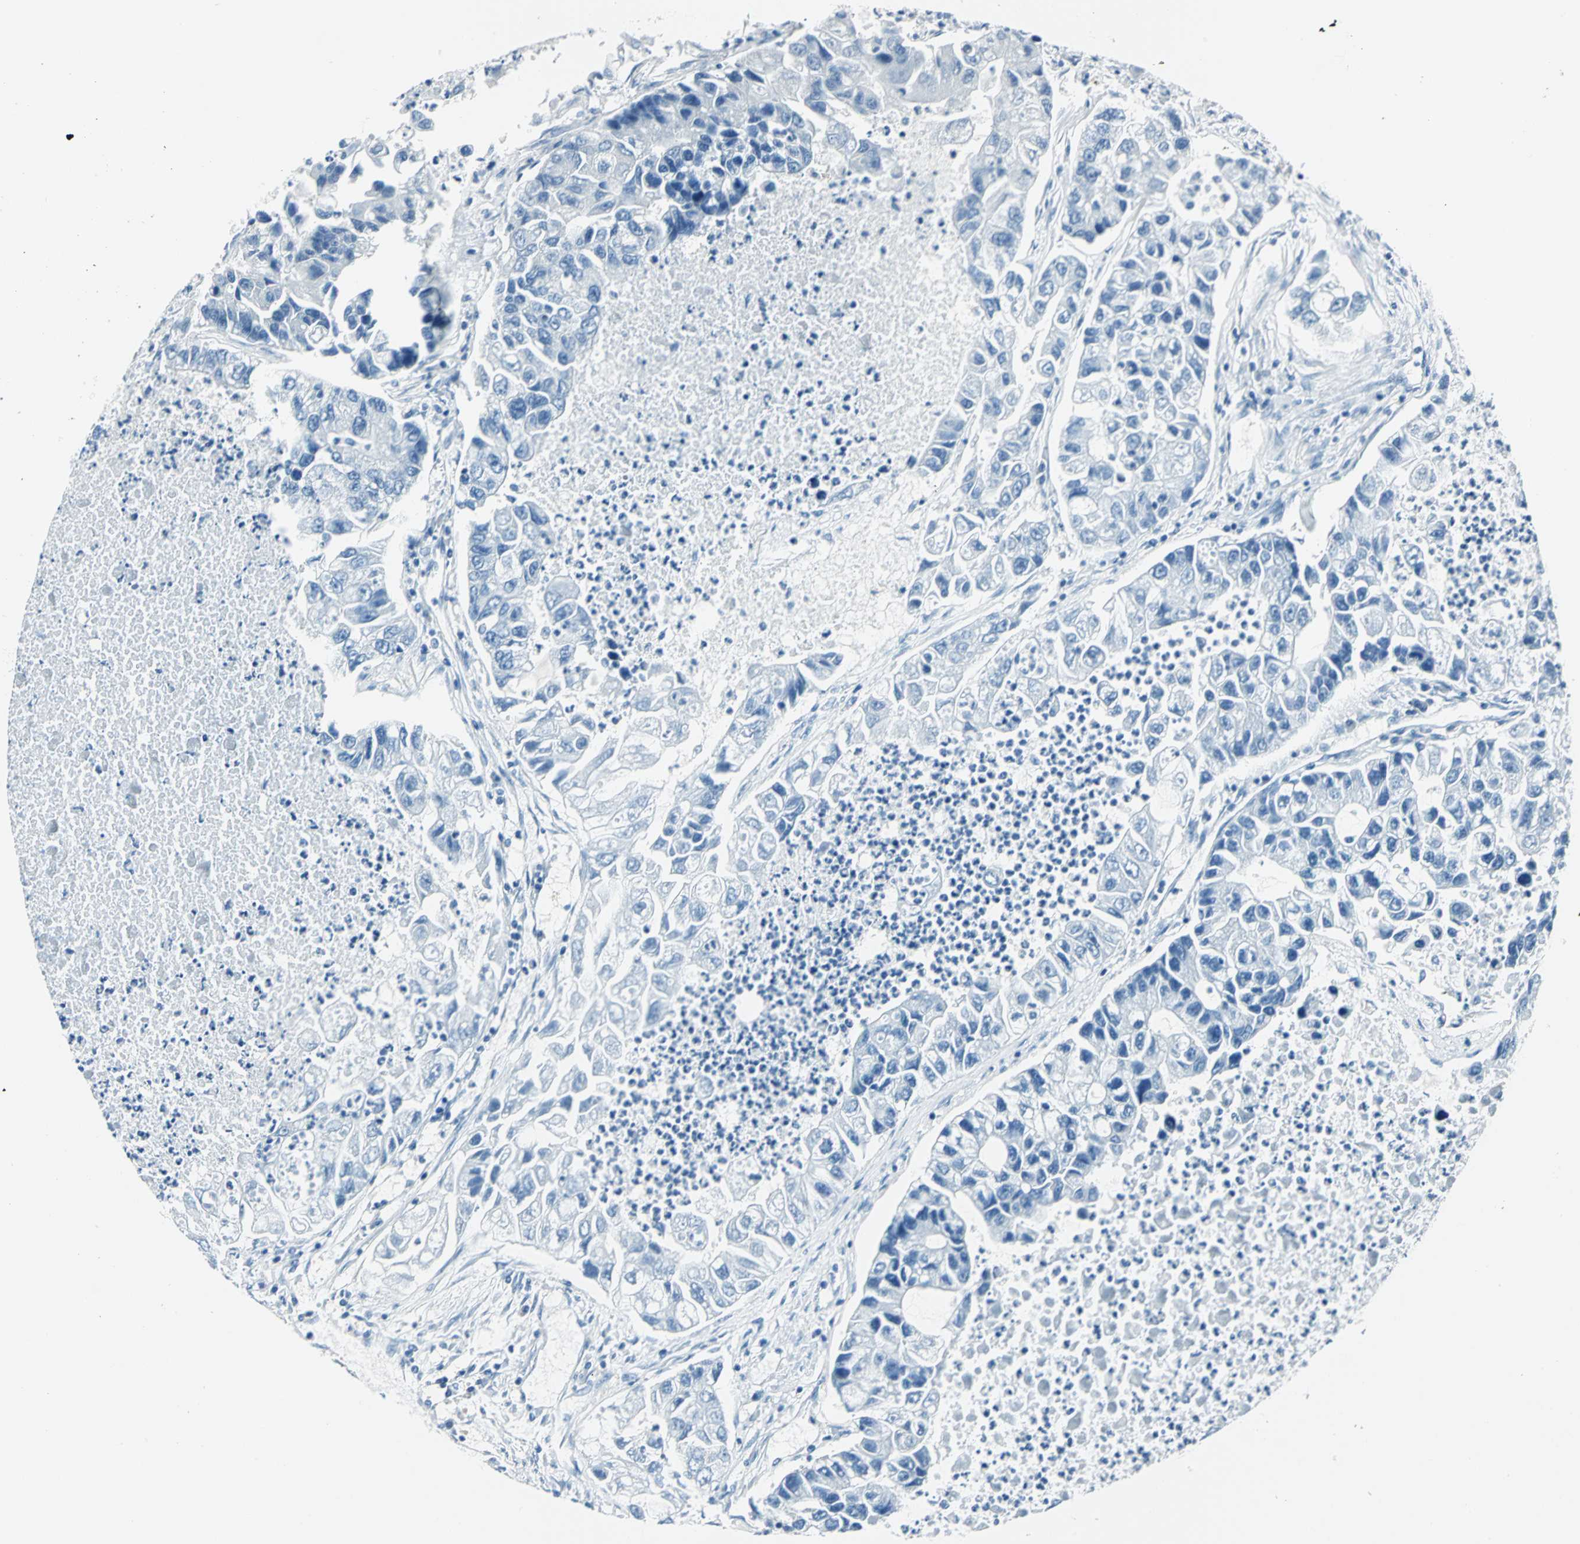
{"staining": {"intensity": "negative", "quantity": "none", "location": "none"}, "tissue": "lung cancer", "cell_type": "Tumor cells", "image_type": "cancer", "snomed": [{"axis": "morphology", "description": "Adenocarcinoma, NOS"}, {"axis": "topography", "description": "Lung"}], "caption": "An immunohistochemistry (IHC) micrograph of lung cancer (adenocarcinoma) is shown. There is no staining in tumor cells of lung cancer (adenocarcinoma).", "gene": "AKR1A1", "patient": {"sex": "female", "age": 51}}